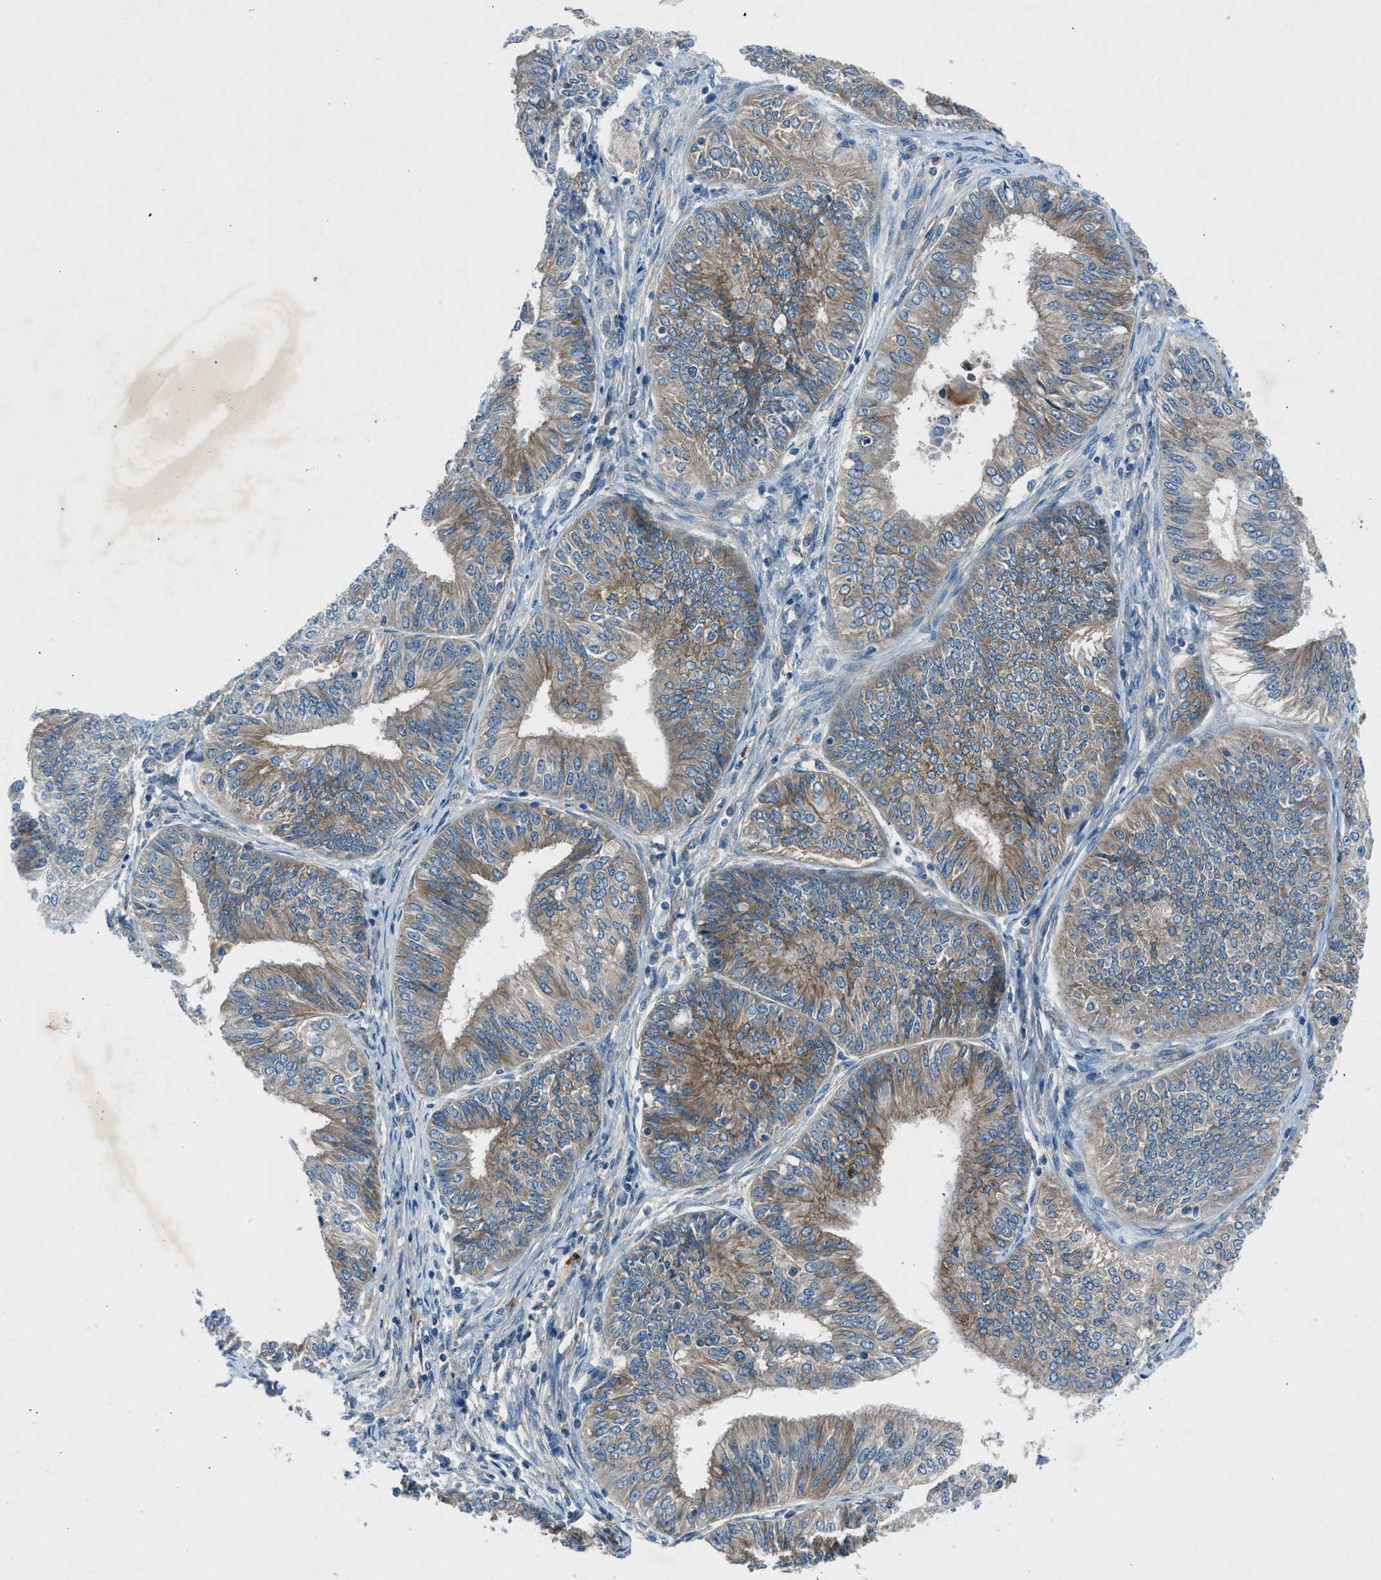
{"staining": {"intensity": "weak", "quantity": "25%-75%", "location": "cytoplasmic/membranous"}, "tissue": "endometrial cancer", "cell_type": "Tumor cells", "image_type": "cancer", "snomed": [{"axis": "morphology", "description": "Adenocarcinoma, NOS"}, {"axis": "topography", "description": "Endometrium"}], "caption": "Brown immunohistochemical staining in endometrial cancer (adenocarcinoma) reveals weak cytoplasmic/membranous positivity in approximately 25%-75% of tumor cells.", "gene": "BMP1", "patient": {"sex": "female", "age": 58}}